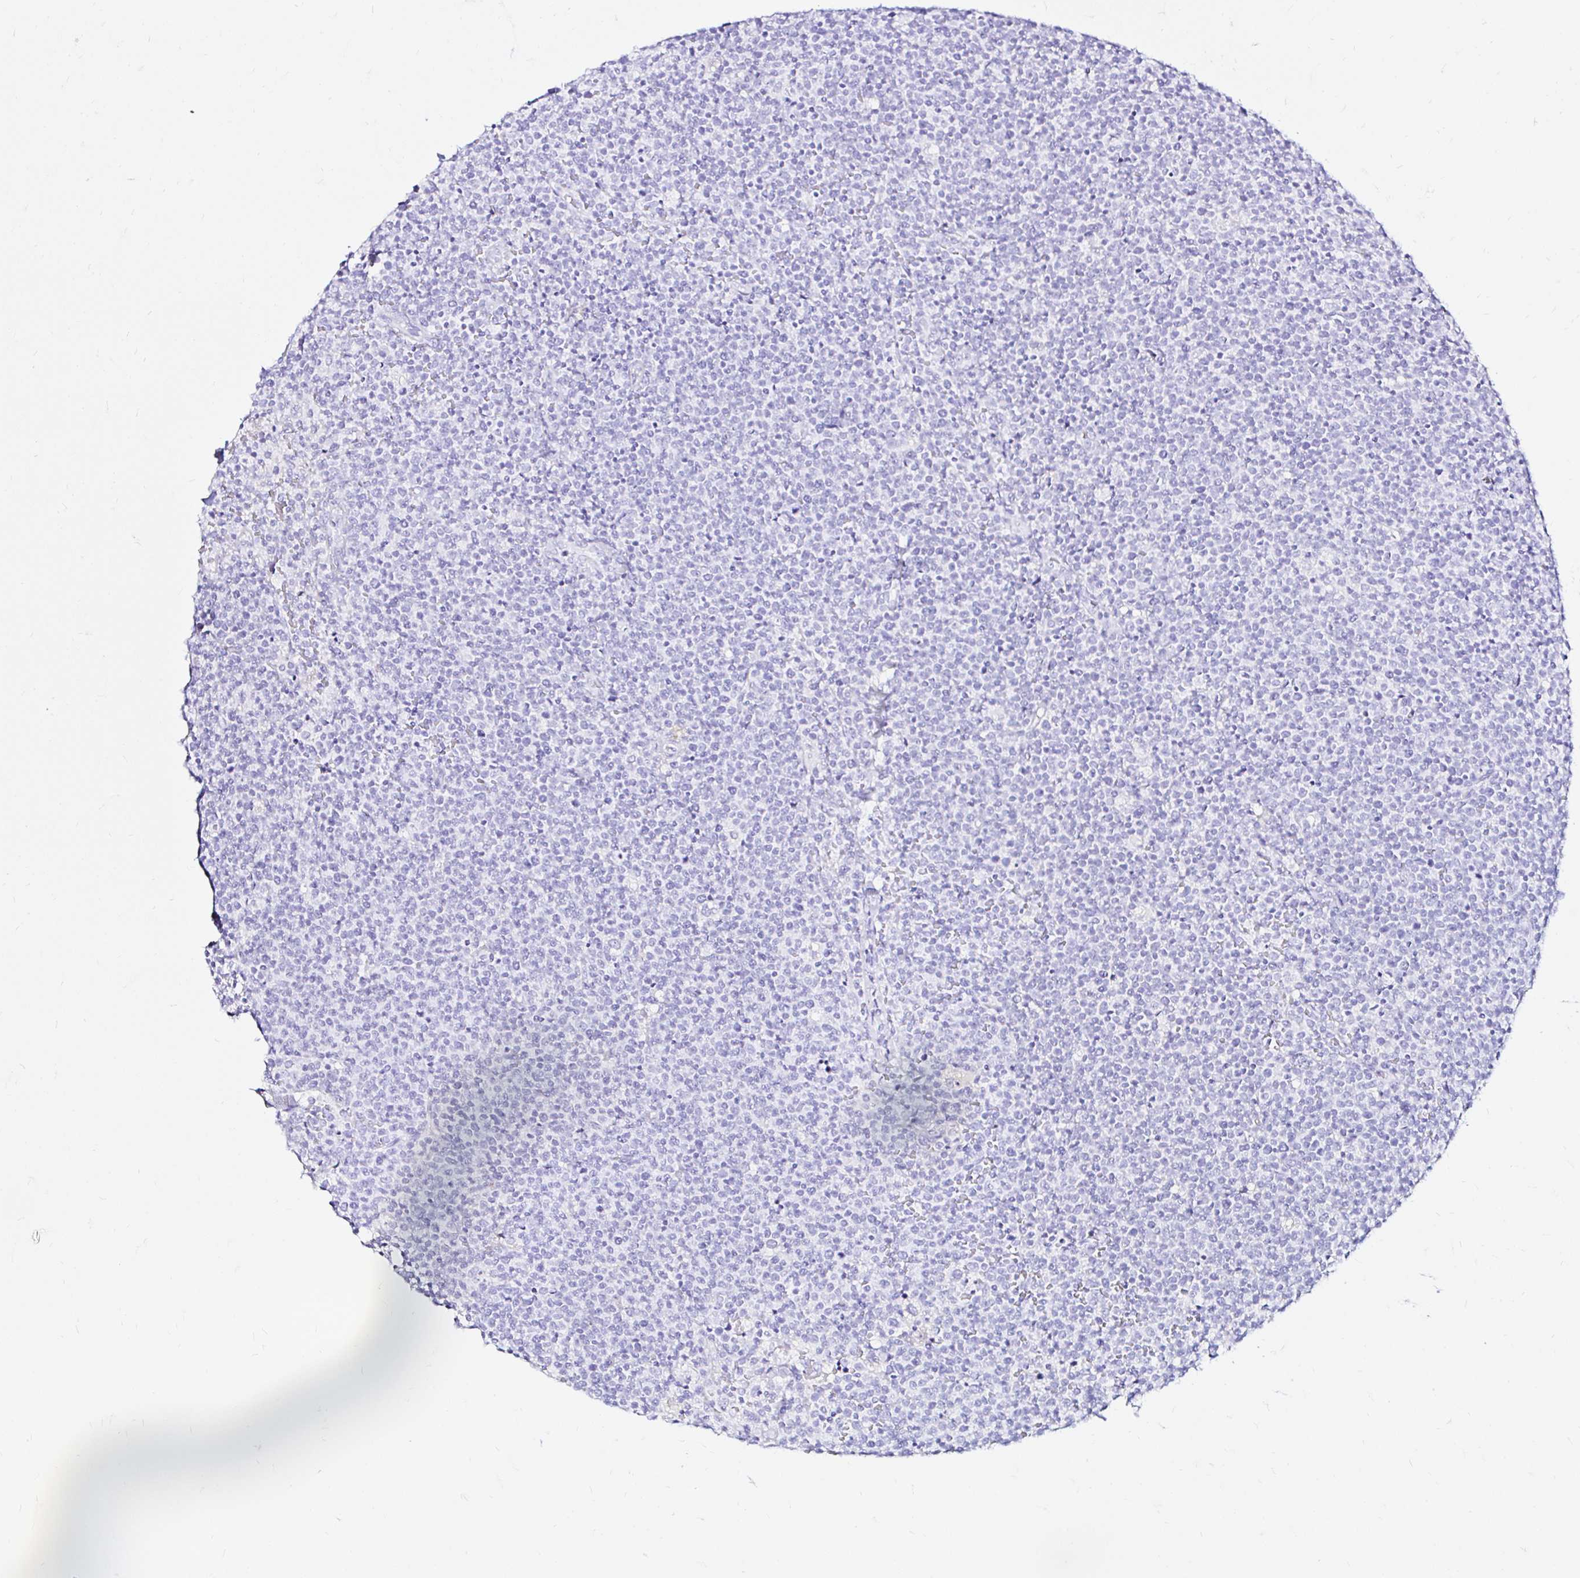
{"staining": {"intensity": "negative", "quantity": "none", "location": "none"}, "tissue": "lymphoma", "cell_type": "Tumor cells", "image_type": "cancer", "snomed": [{"axis": "morphology", "description": "Malignant lymphoma, non-Hodgkin's type, High grade"}, {"axis": "topography", "description": "Lymph node"}], "caption": "Immunohistochemistry (IHC) of human lymphoma reveals no positivity in tumor cells. The staining is performed using DAB brown chromogen with nuclei counter-stained in using hematoxylin.", "gene": "ZNF432", "patient": {"sex": "male", "age": 61}}